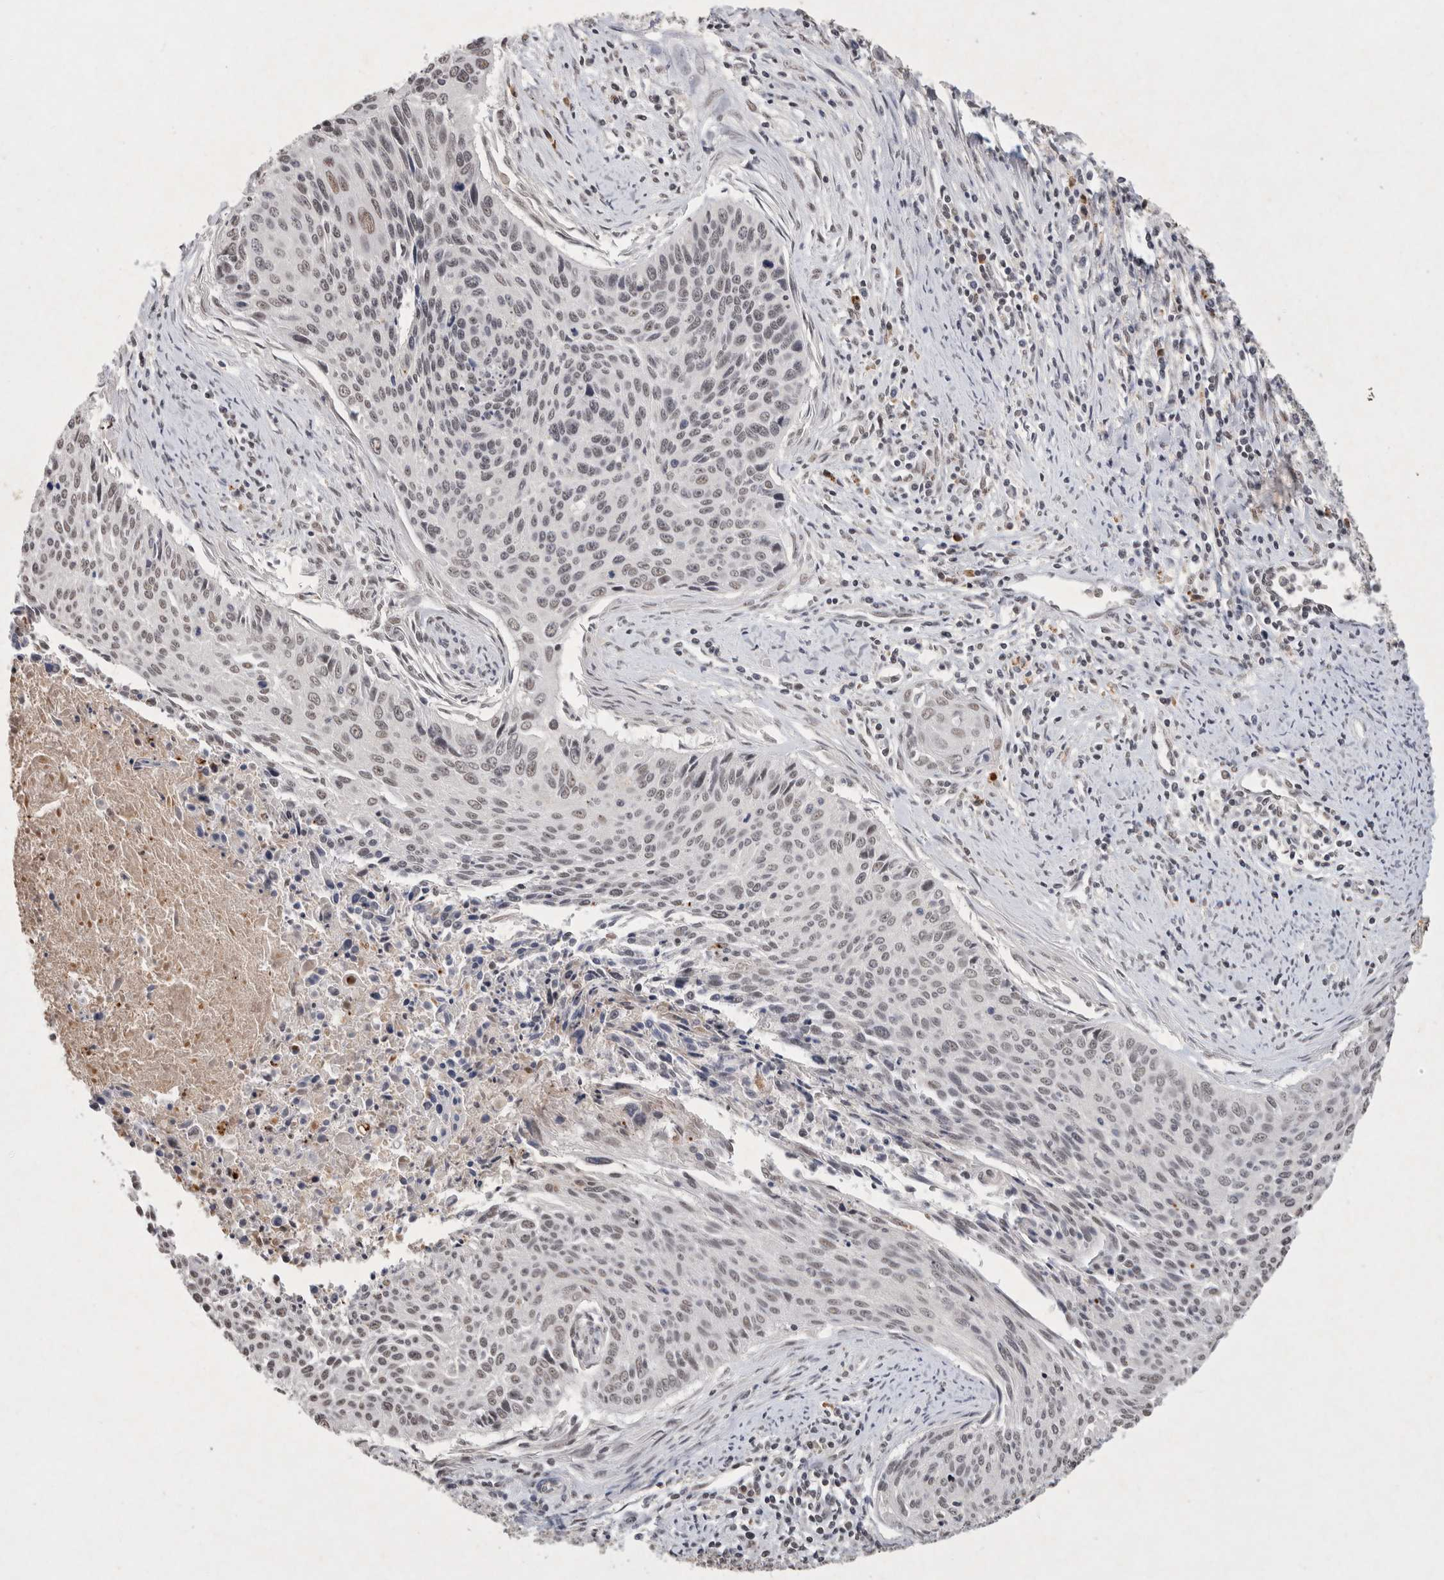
{"staining": {"intensity": "weak", "quantity": "<25%", "location": "nuclear"}, "tissue": "cervical cancer", "cell_type": "Tumor cells", "image_type": "cancer", "snomed": [{"axis": "morphology", "description": "Squamous cell carcinoma, NOS"}, {"axis": "topography", "description": "Cervix"}], "caption": "A high-resolution photomicrograph shows IHC staining of cervical cancer, which exhibits no significant expression in tumor cells.", "gene": "XRCC5", "patient": {"sex": "female", "age": 55}}